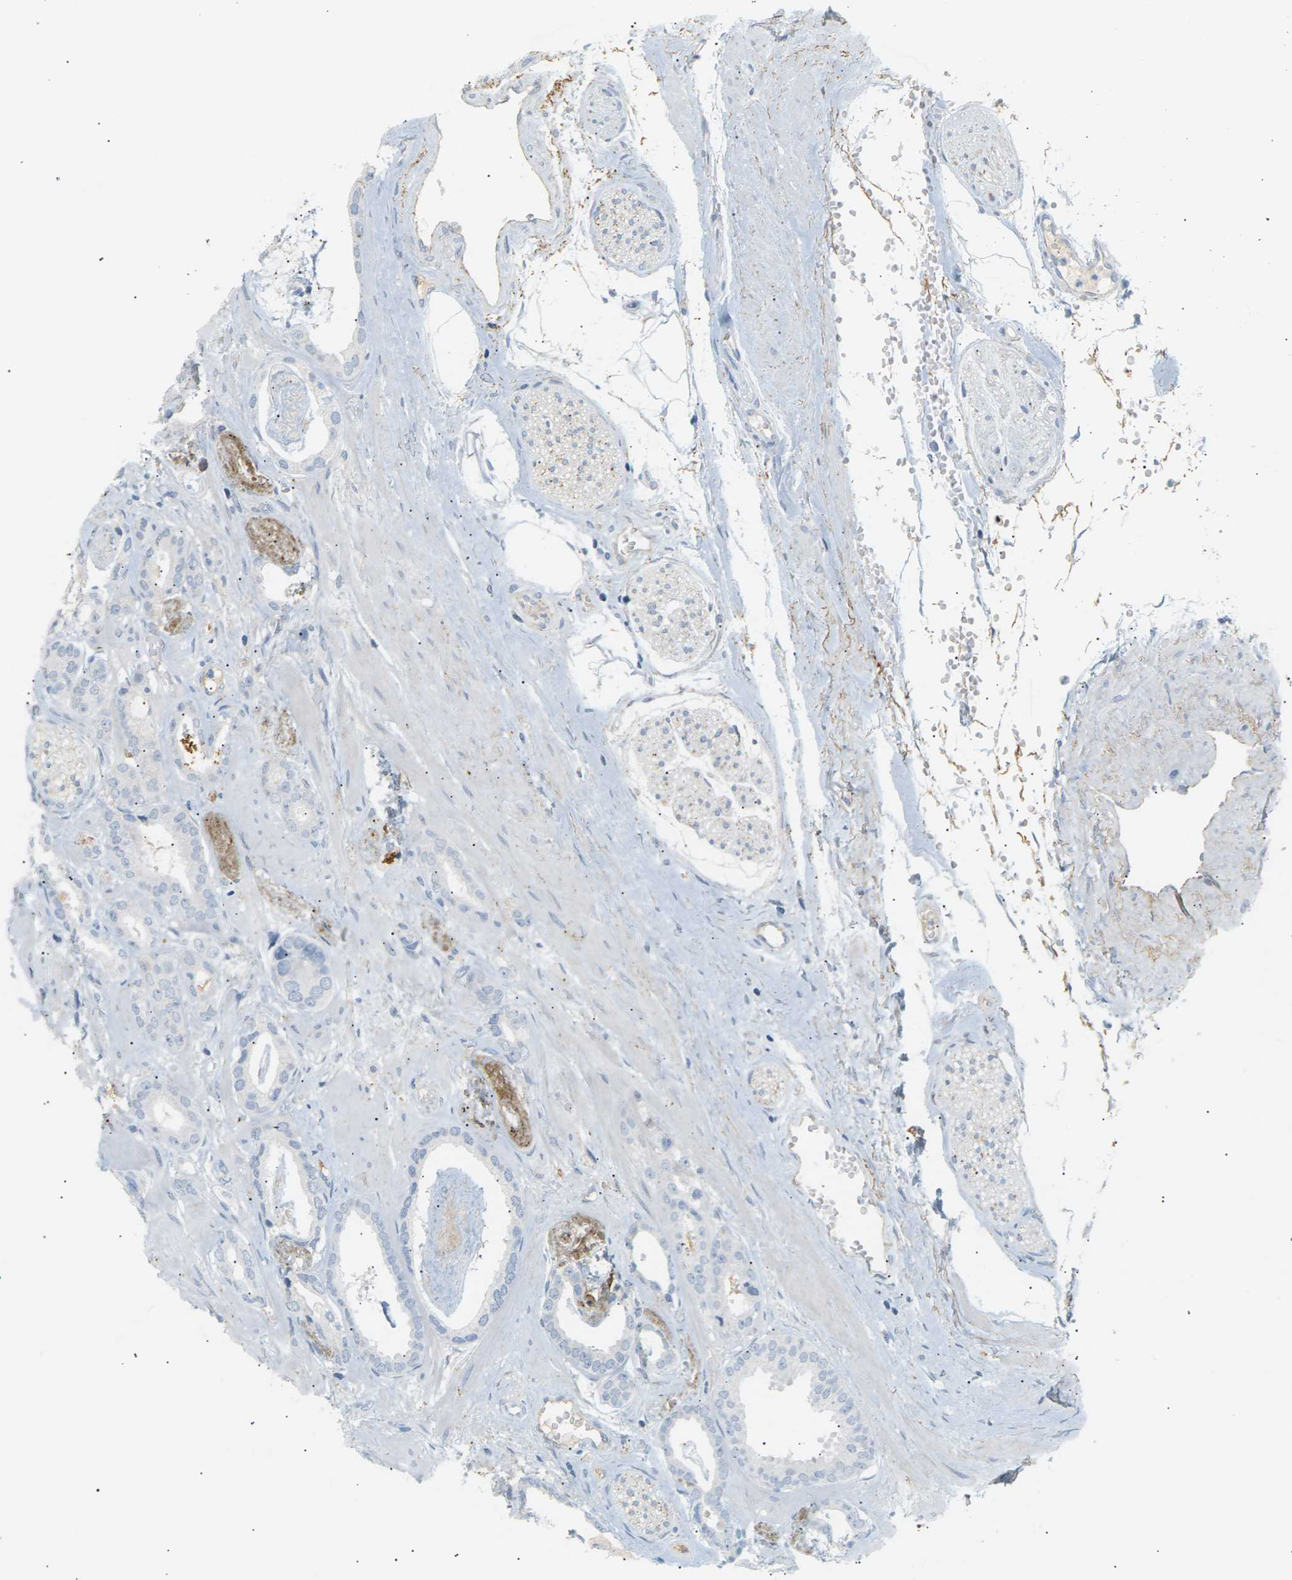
{"staining": {"intensity": "negative", "quantity": "none", "location": "none"}, "tissue": "prostate cancer", "cell_type": "Tumor cells", "image_type": "cancer", "snomed": [{"axis": "morphology", "description": "Adenocarcinoma, Low grade"}, {"axis": "topography", "description": "Prostate"}], "caption": "Photomicrograph shows no significant protein staining in tumor cells of prostate low-grade adenocarcinoma. The staining was performed using DAB (3,3'-diaminobenzidine) to visualize the protein expression in brown, while the nuclei were stained in blue with hematoxylin (Magnification: 20x).", "gene": "CLU", "patient": {"sex": "male", "age": 53}}